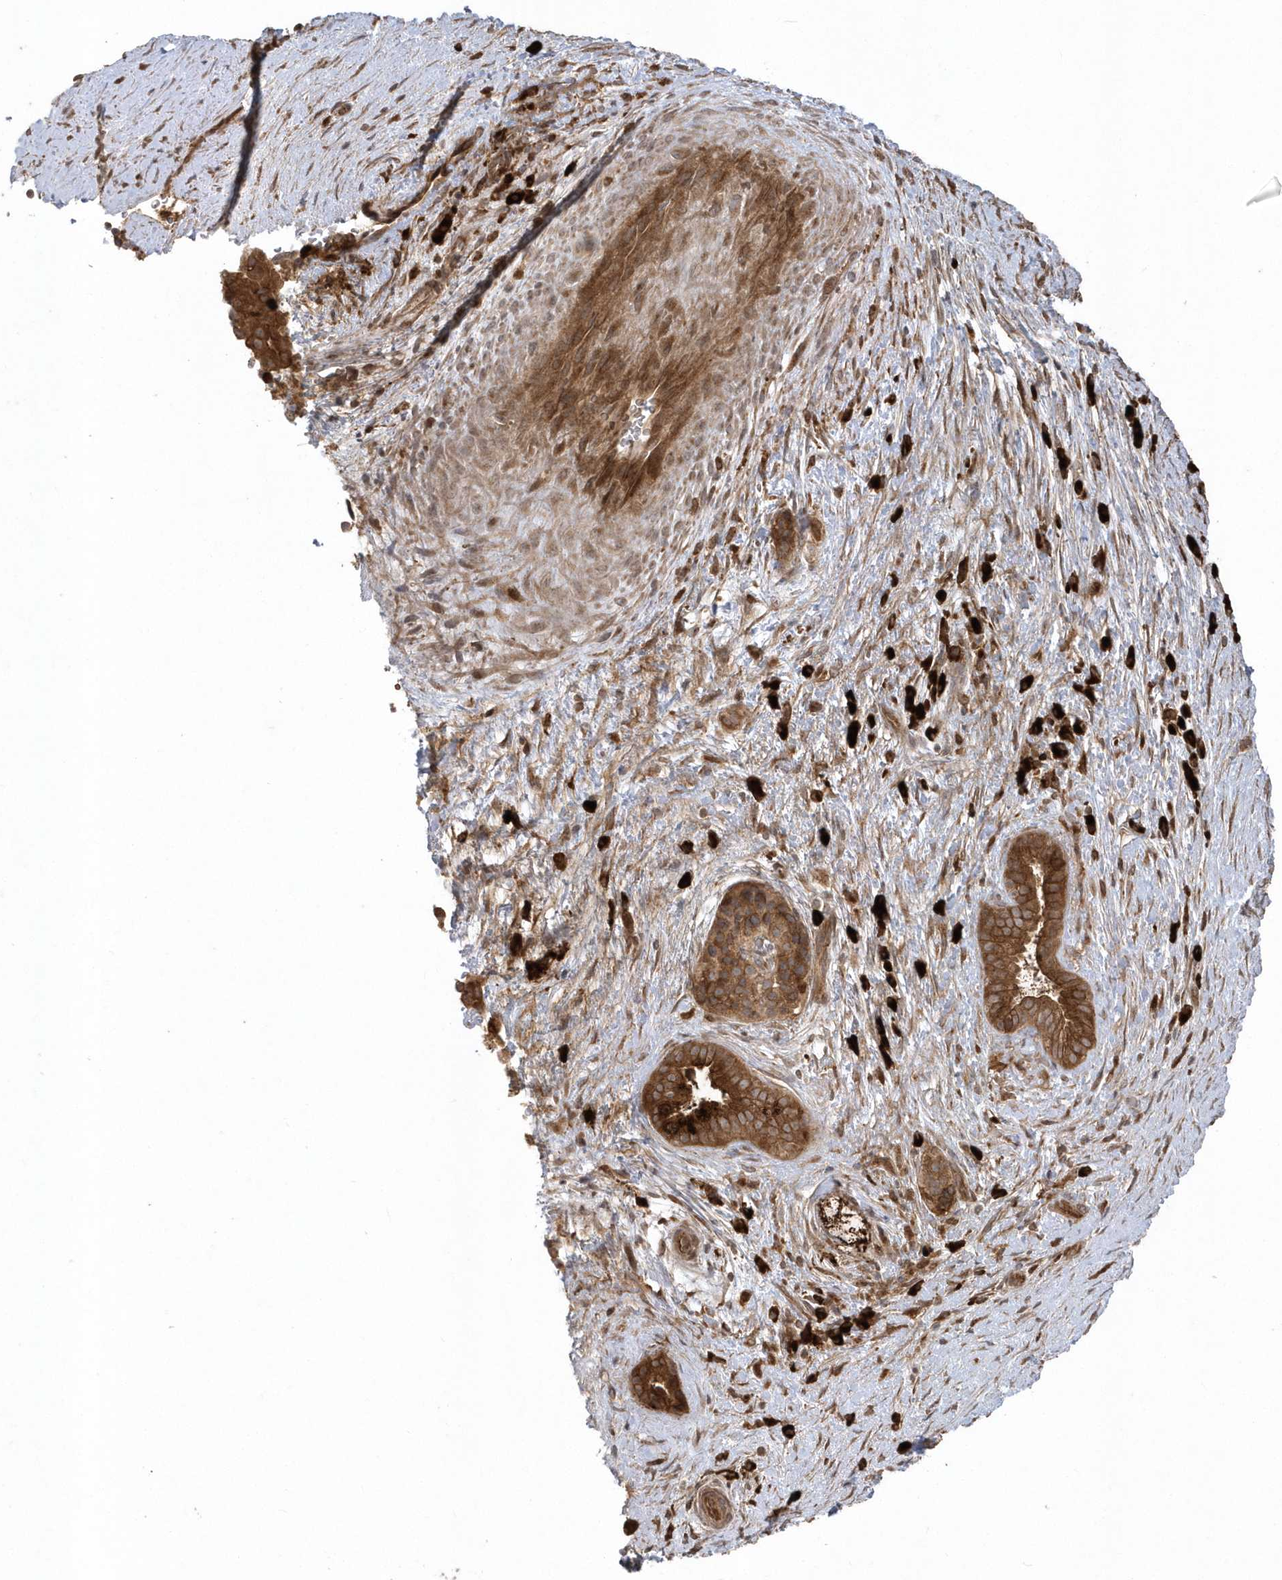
{"staining": {"intensity": "moderate", "quantity": ">75%", "location": "cytoplasmic/membranous"}, "tissue": "pancreatic cancer", "cell_type": "Tumor cells", "image_type": "cancer", "snomed": [{"axis": "morphology", "description": "Adenocarcinoma, NOS"}, {"axis": "topography", "description": "Pancreas"}], "caption": "Pancreatic adenocarcinoma stained for a protein (brown) reveals moderate cytoplasmic/membranous positive positivity in about >75% of tumor cells.", "gene": "HERPUD1", "patient": {"sex": "male", "age": 63}}